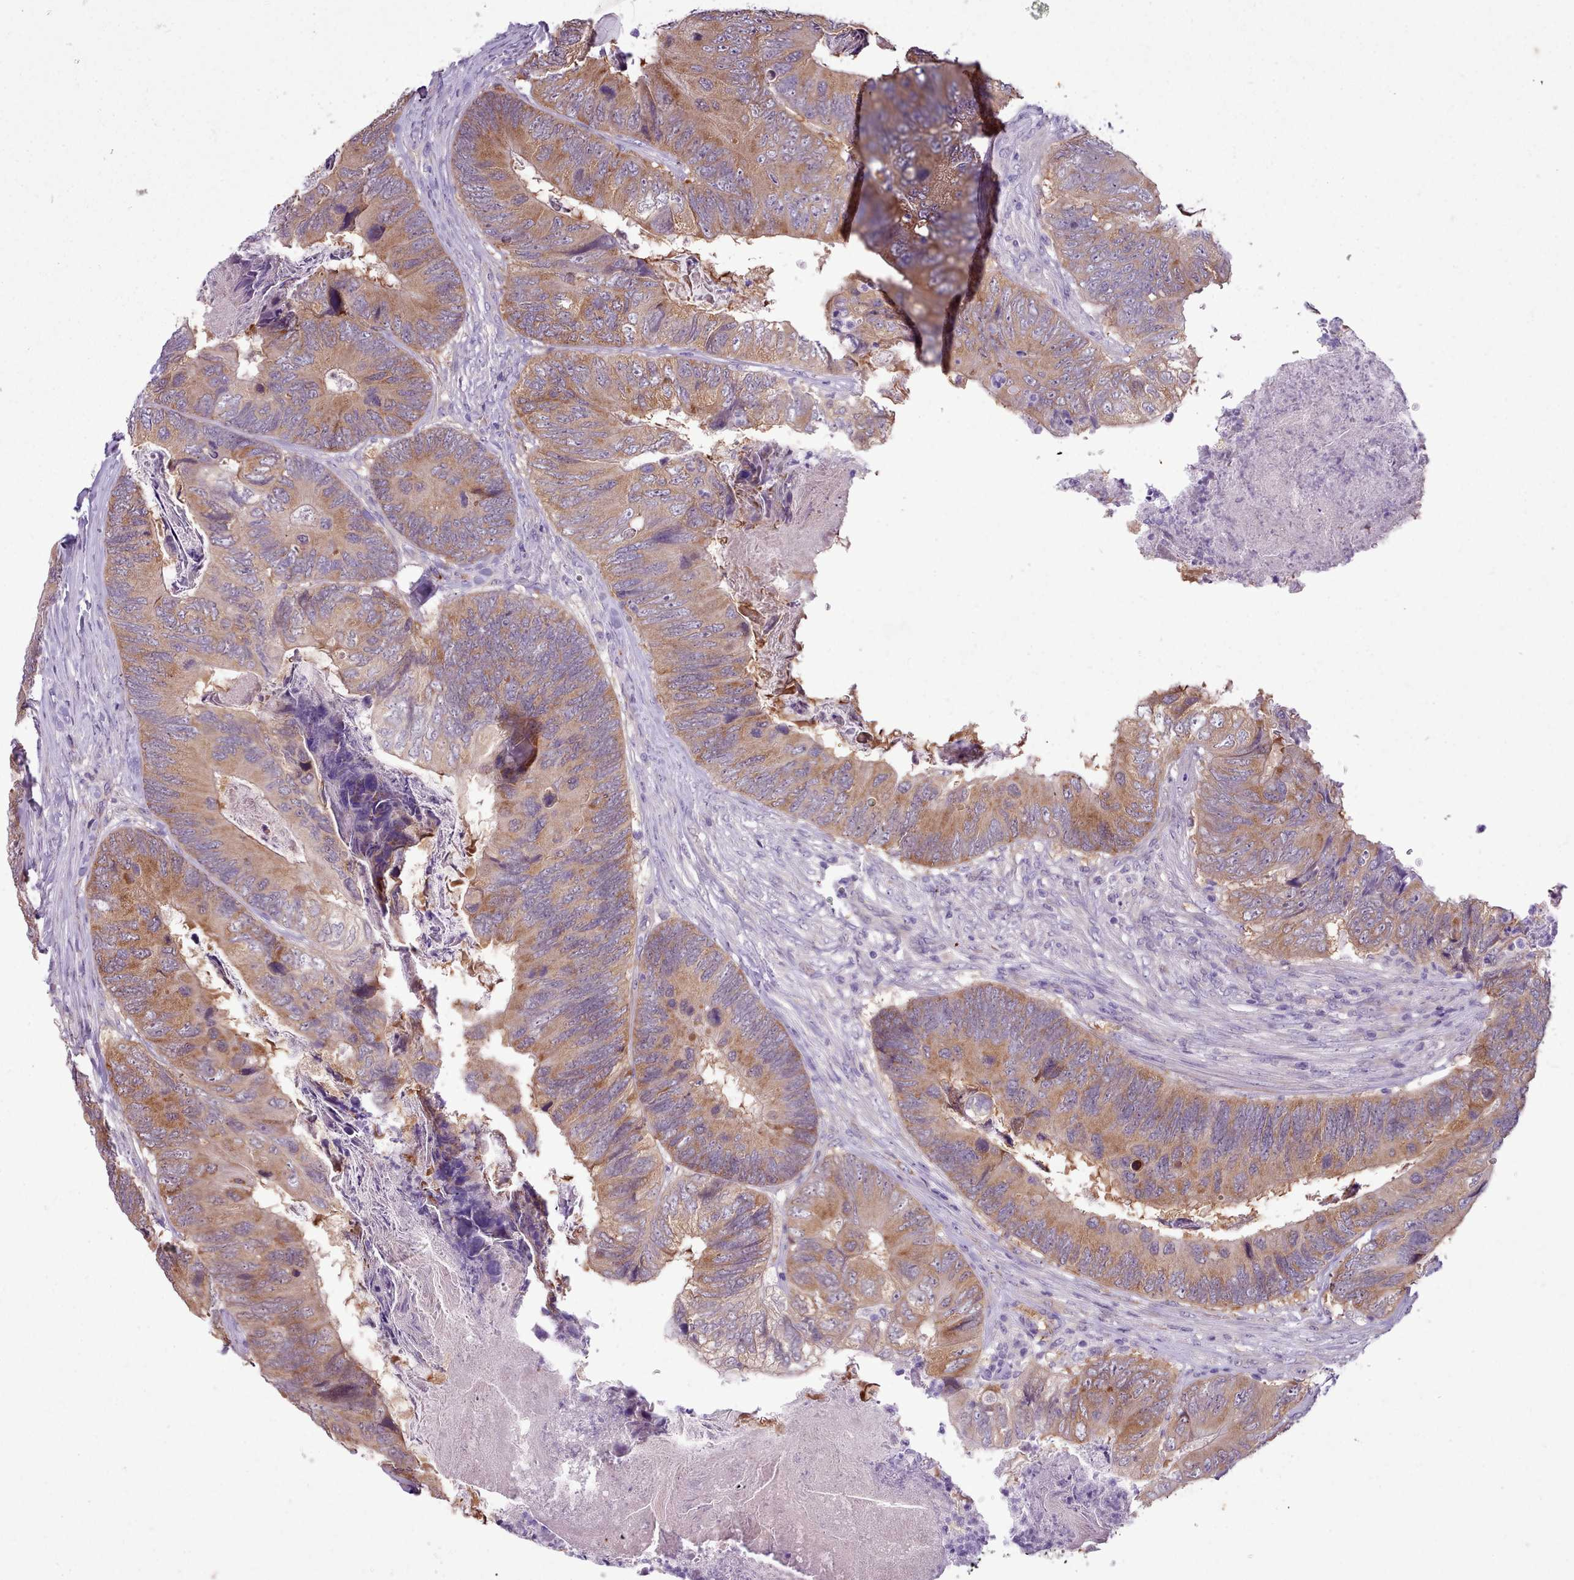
{"staining": {"intensity": "moderate", "quantity": ">75%", "location": "cytoplasmic/membranous"}, "tissue": "colorectal cancer", "cell_type": "Tumor cells", "image_type": "cancer", "snomed": [{"axis": "morphology", "description": "Adenocarcinoma, NOS"}, {"axis": "topography", "description": "Colon"}], "caption": "A high-resolution histopathology image shows IHC staining of colorectal cancer, which demonstrates moderate cytoplasmic/membranous staining in about >75% of tumor cells.", "gene": "SETX", "patient": {"sex": "female", "age": 67}}